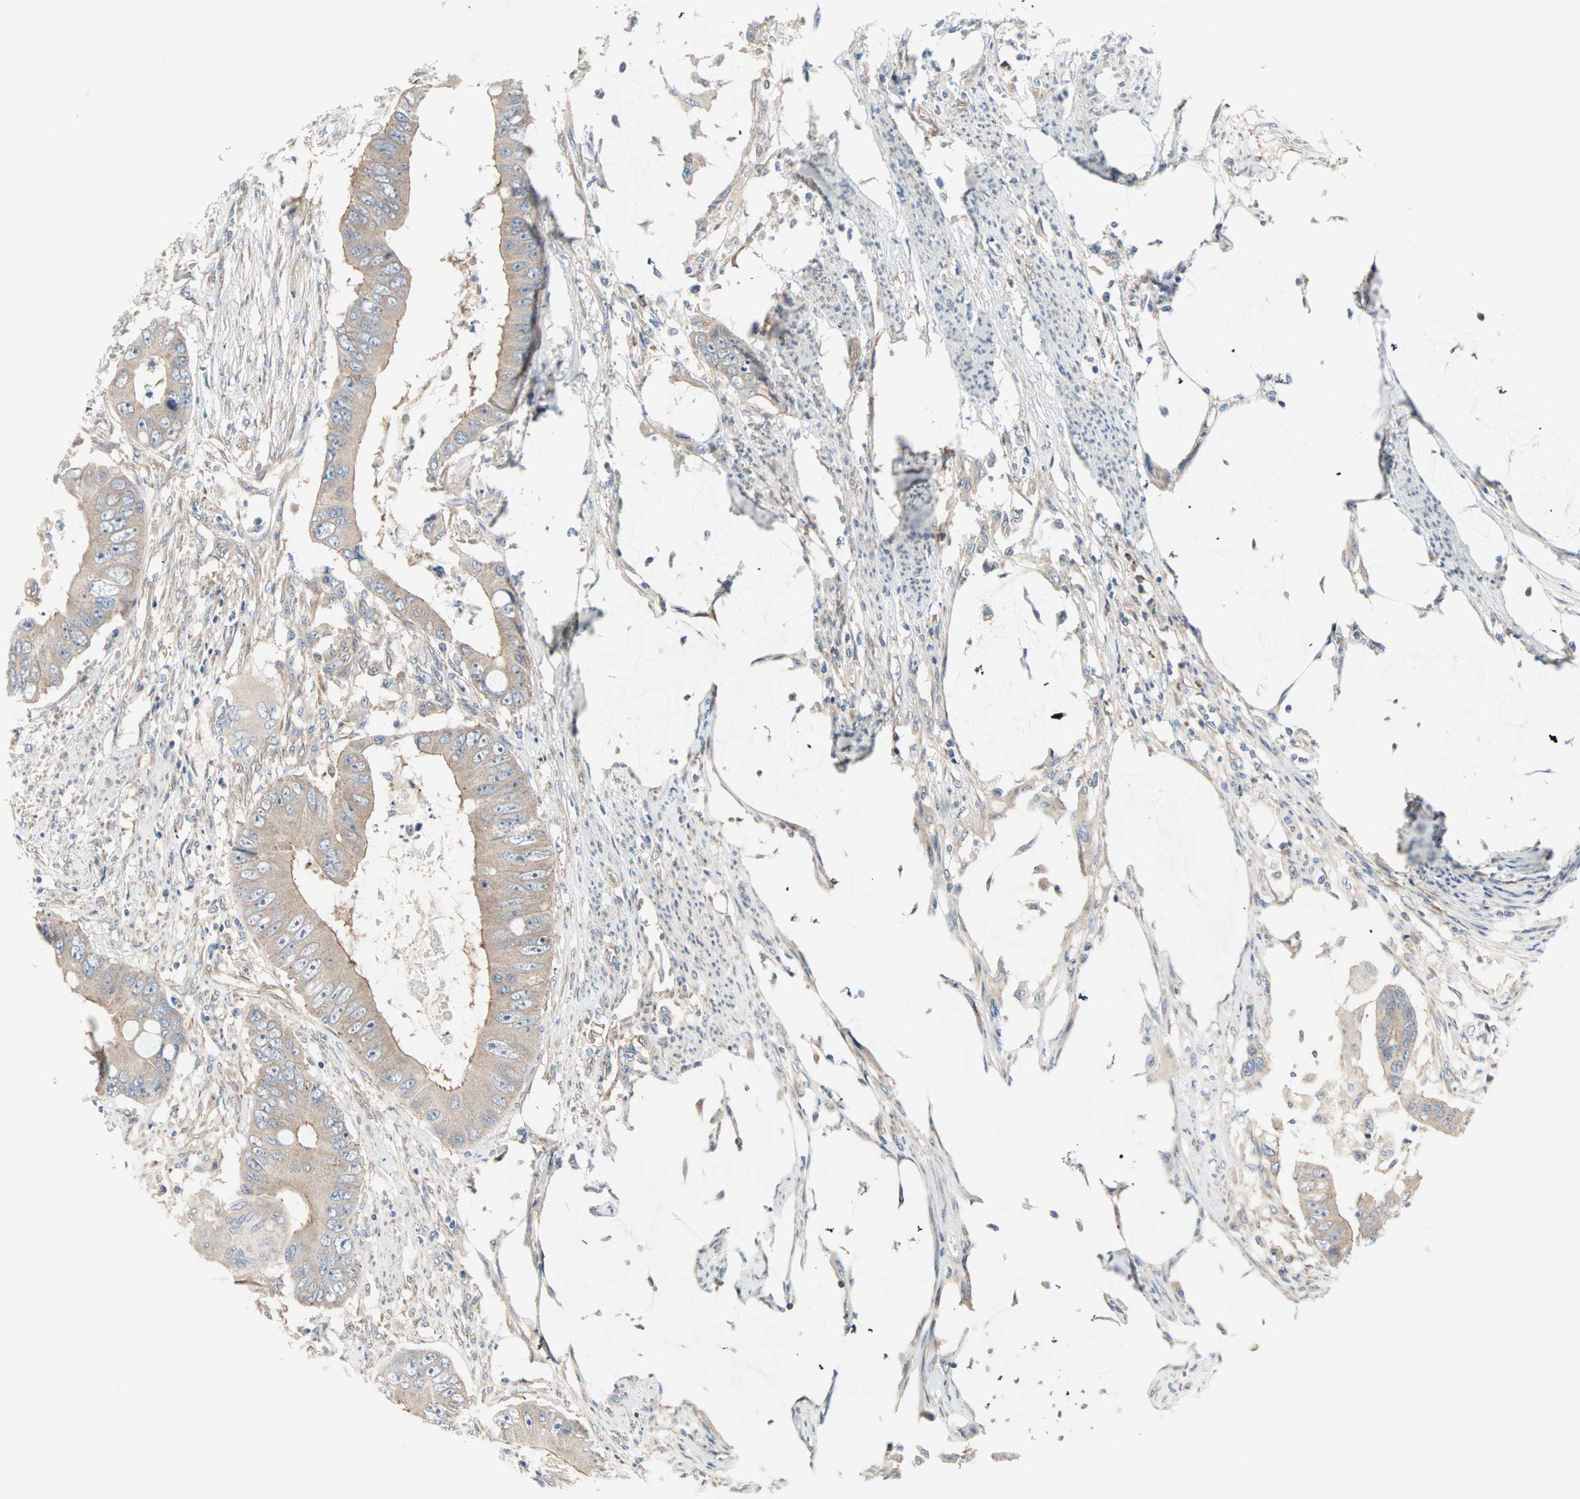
{"staining": {"intensity": "weak", "quantity": ">75%", "location": "cytoplasmic/membranous"}, "tissue": "colorectal cancer", "cell_type": "Tumor cells", "image_type": "cancer", "snomed": [{"axis": "morphology", "description": "Adenocarcinoma, NOS"}, {"axis": "topography", "description": "Rectum"}], "caption": "Weak cytoplasmic/membranous protein expression is seen in about >75% of tumor cells in colorectal adenocarcinoma. (Stains: DAB in brown, nuclei in blue, Microscopy: brightfield microscopy at high magnification).", "gene": "PDE8A", "patient": {"sex": "female", "age": 77}}